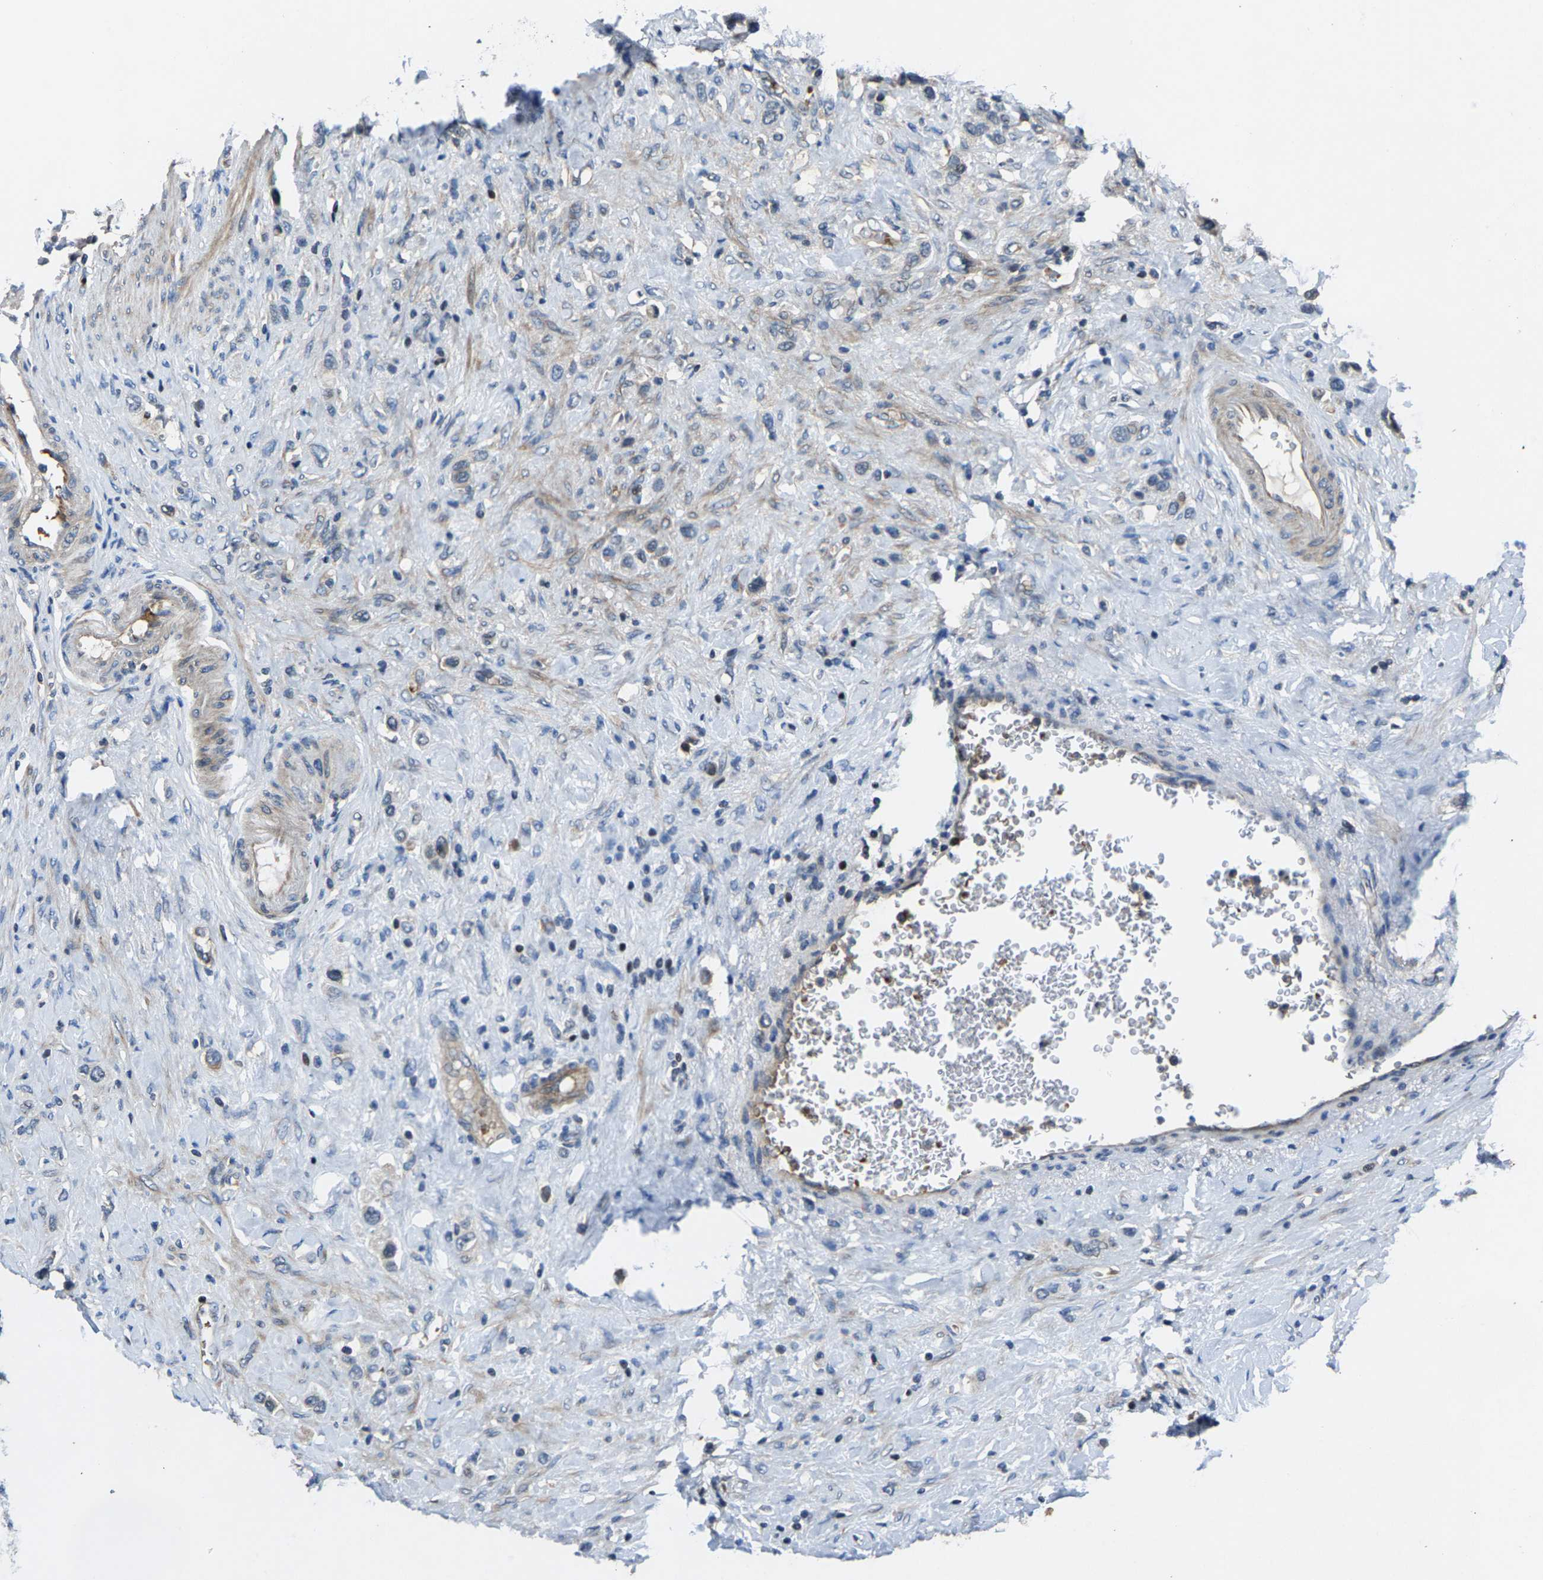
{"staining": {"intensity": "weak", "quantity": "<25%", "location": "cytoplasmic/membranous"}, "tissue": "stomach cancer", "cell_type": "Tumor cells", "image_type": "cancer", "snomed": [{"axis": "morphology", "description": "Adenocarcinoma, NOS"}, {"axis": "topography", "description": "Stomach"}], "caption": "This is a micrograph of immunohistochemistry (IHC) staining of stomach cancer, which shows no expression in tumor cells.", "gene": "AGBL3", "patient": {"sex": "female", "age": 65}}